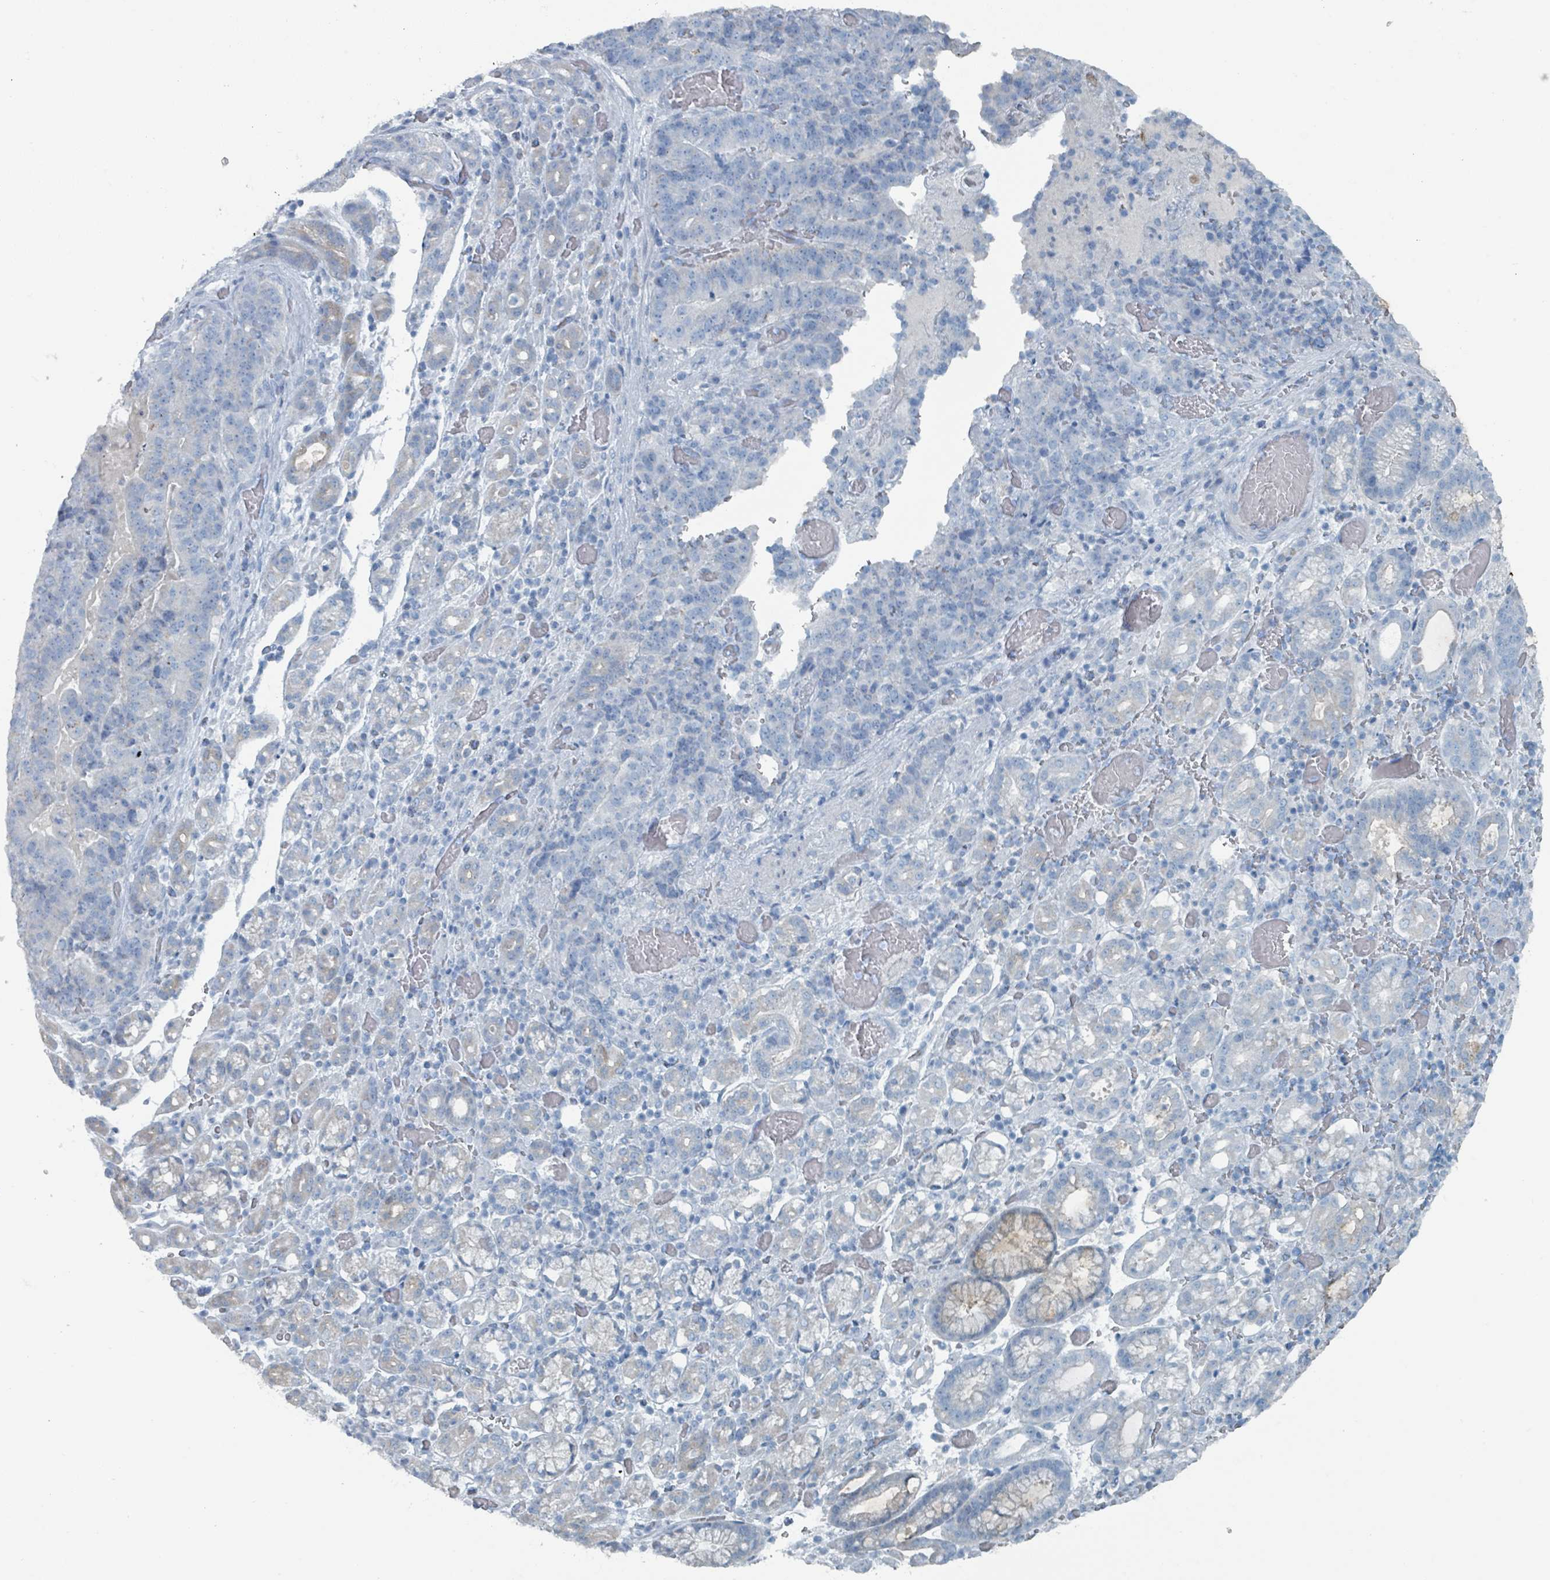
{"staining": {"intensity": "negative", "quantity": "none", "location": "none"}, "tissue": "stomach cancer", "cell_type": "Tumor cells", "image_type": "cancer", "snomed": [{"axis": "morphology", "description": "Adenocarcinoma, NOS"}, {"axis": "topography", "description": "Stomach"}], "caption": "Immunohistochemistry of stomach cancer demonstrates no expression in tumor cells.", "gene": "GAMT", "patient": {"sex": "male", "age": 48}}